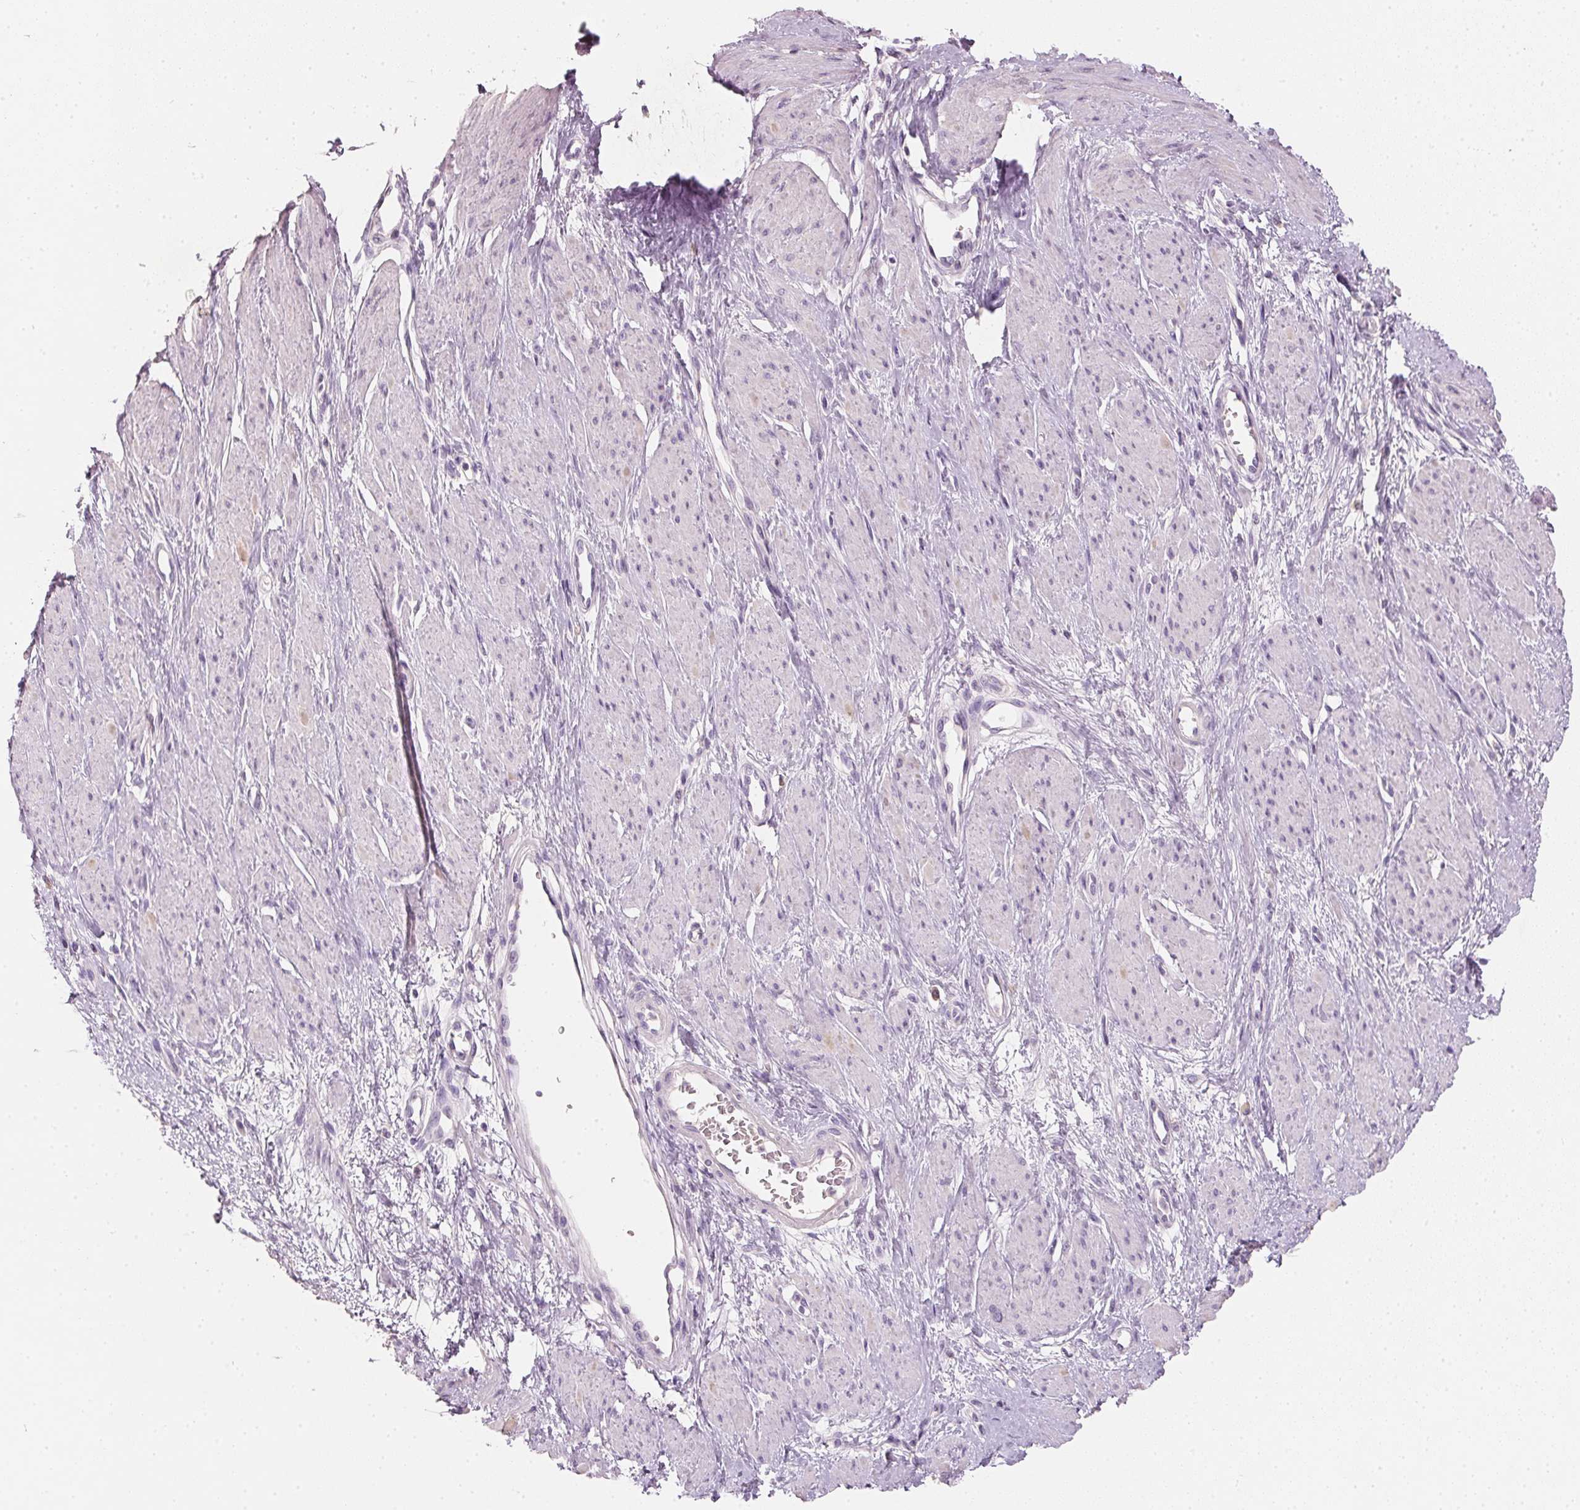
{"staining": {"intensity": "negative", "quantity": "none", "location": "none"}, "tissue": "smooth muscle", "cell_type": "Smooth muscle cells", "image_type": "normal", "snomed": [{"axis": "morphology", "description": "Normal tissue, NOS"}, {"axis": "topography", "description": "Smooth muscle"}, {"axis": "topography", "description": "Uterus"}], "caption": "A high-resolution image shows immunohistochemistry (IHC) staining of unremarkable smooth muscle, which reveals no significant expression in smooth muscle cells.", "gene": "HSD17B1", "patient": {"sex": "female", "age": 39}}